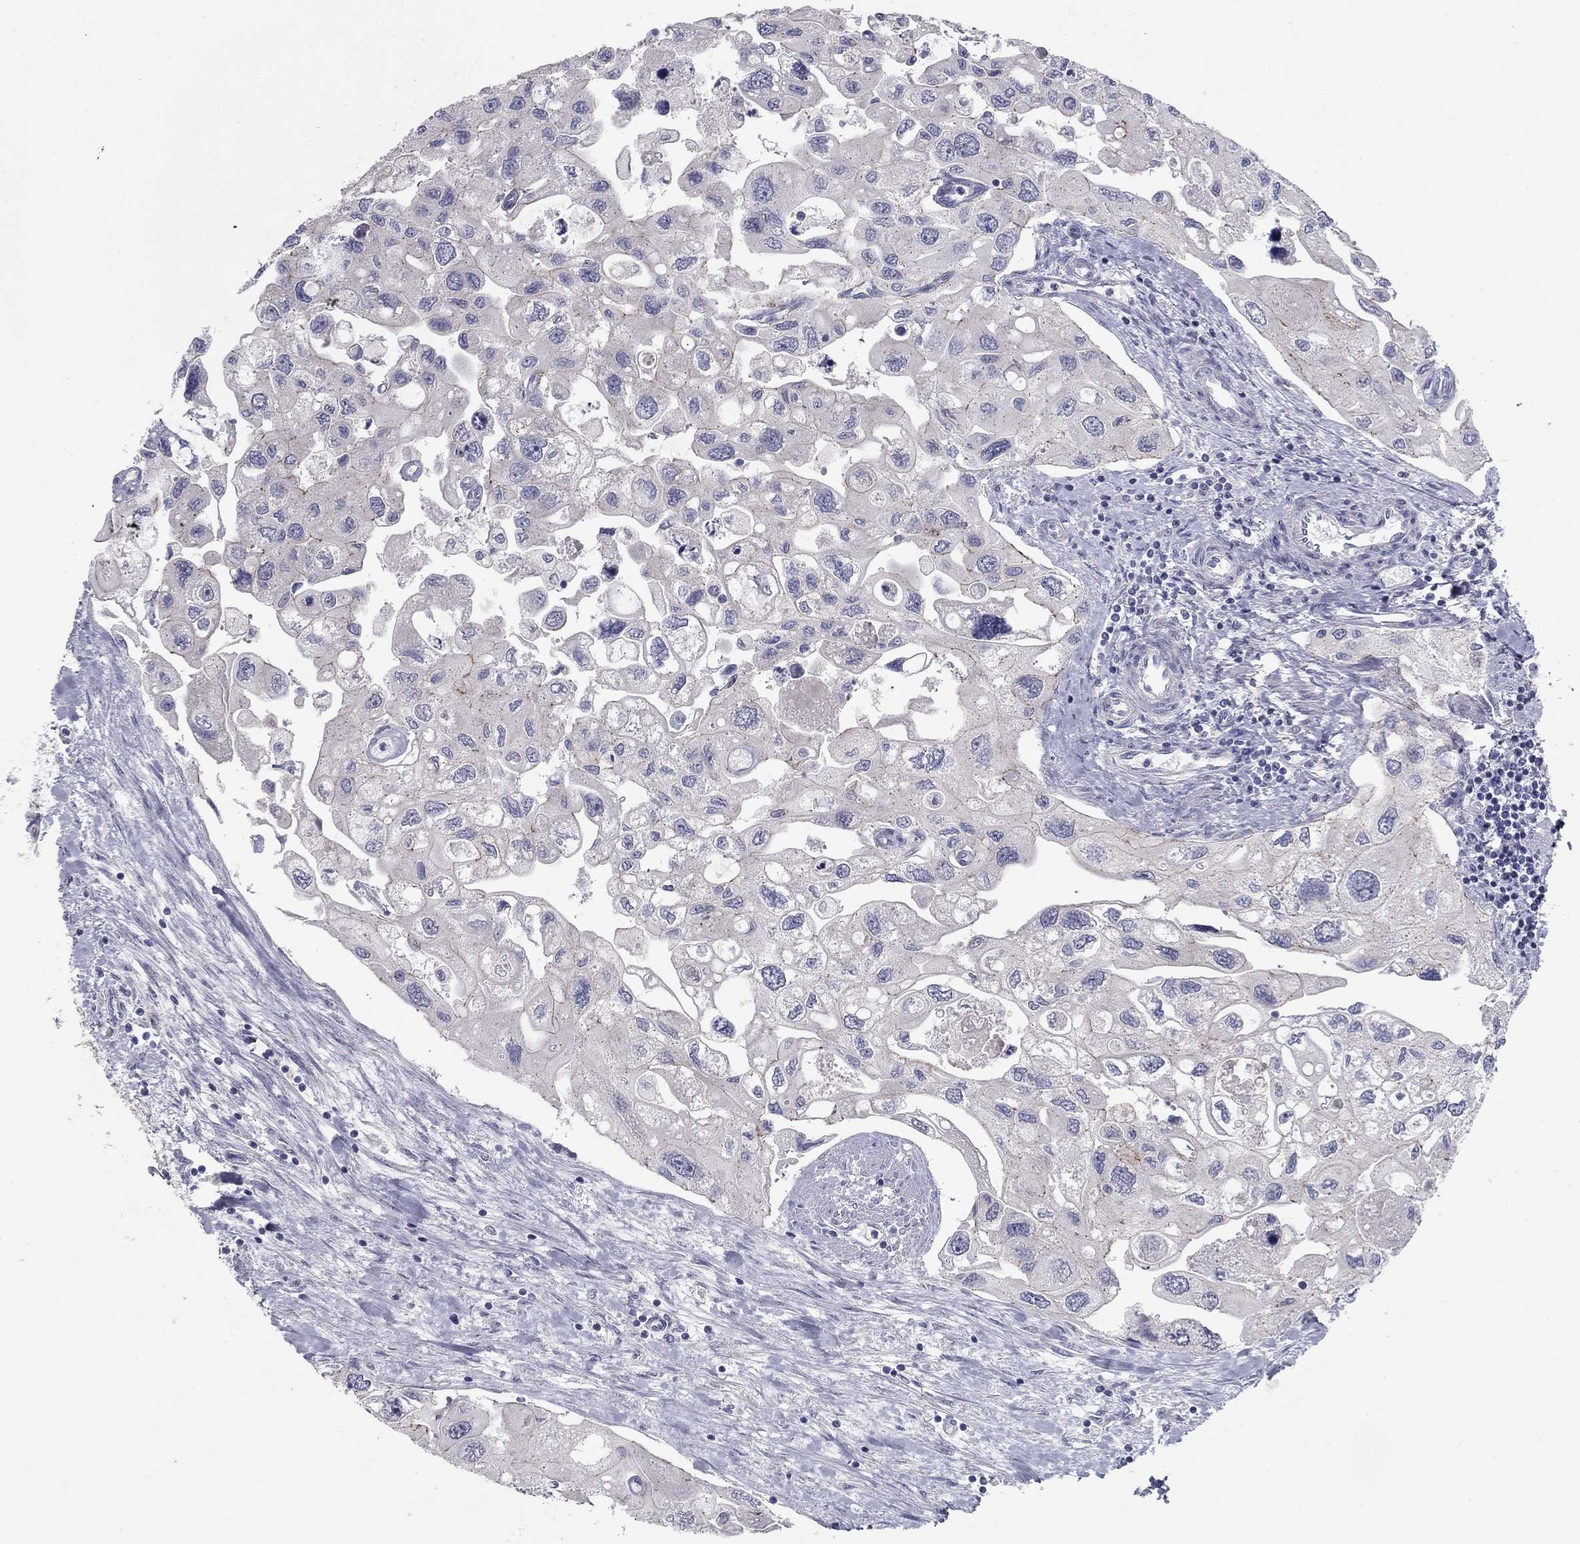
{"staining": {"intensity": "negative", "quantity": "none", "location": "none"}, "tissue": "urothelial cancer", "cell_type": "Tumor cells", "image_type": "cancer", "snomed": [{"axis": "morphology", "description": "Urothelial carcinoma, High grade"}, {"axis": "topography", "description": "Urinary bladder"}], "caption": "Photomicrograph shows no protein expression in tumor cells of urothelial carcinoma (high-grade) tissue.", "gene": "CNTNAP4", "patient": {"sex": "male", "age": 59}}